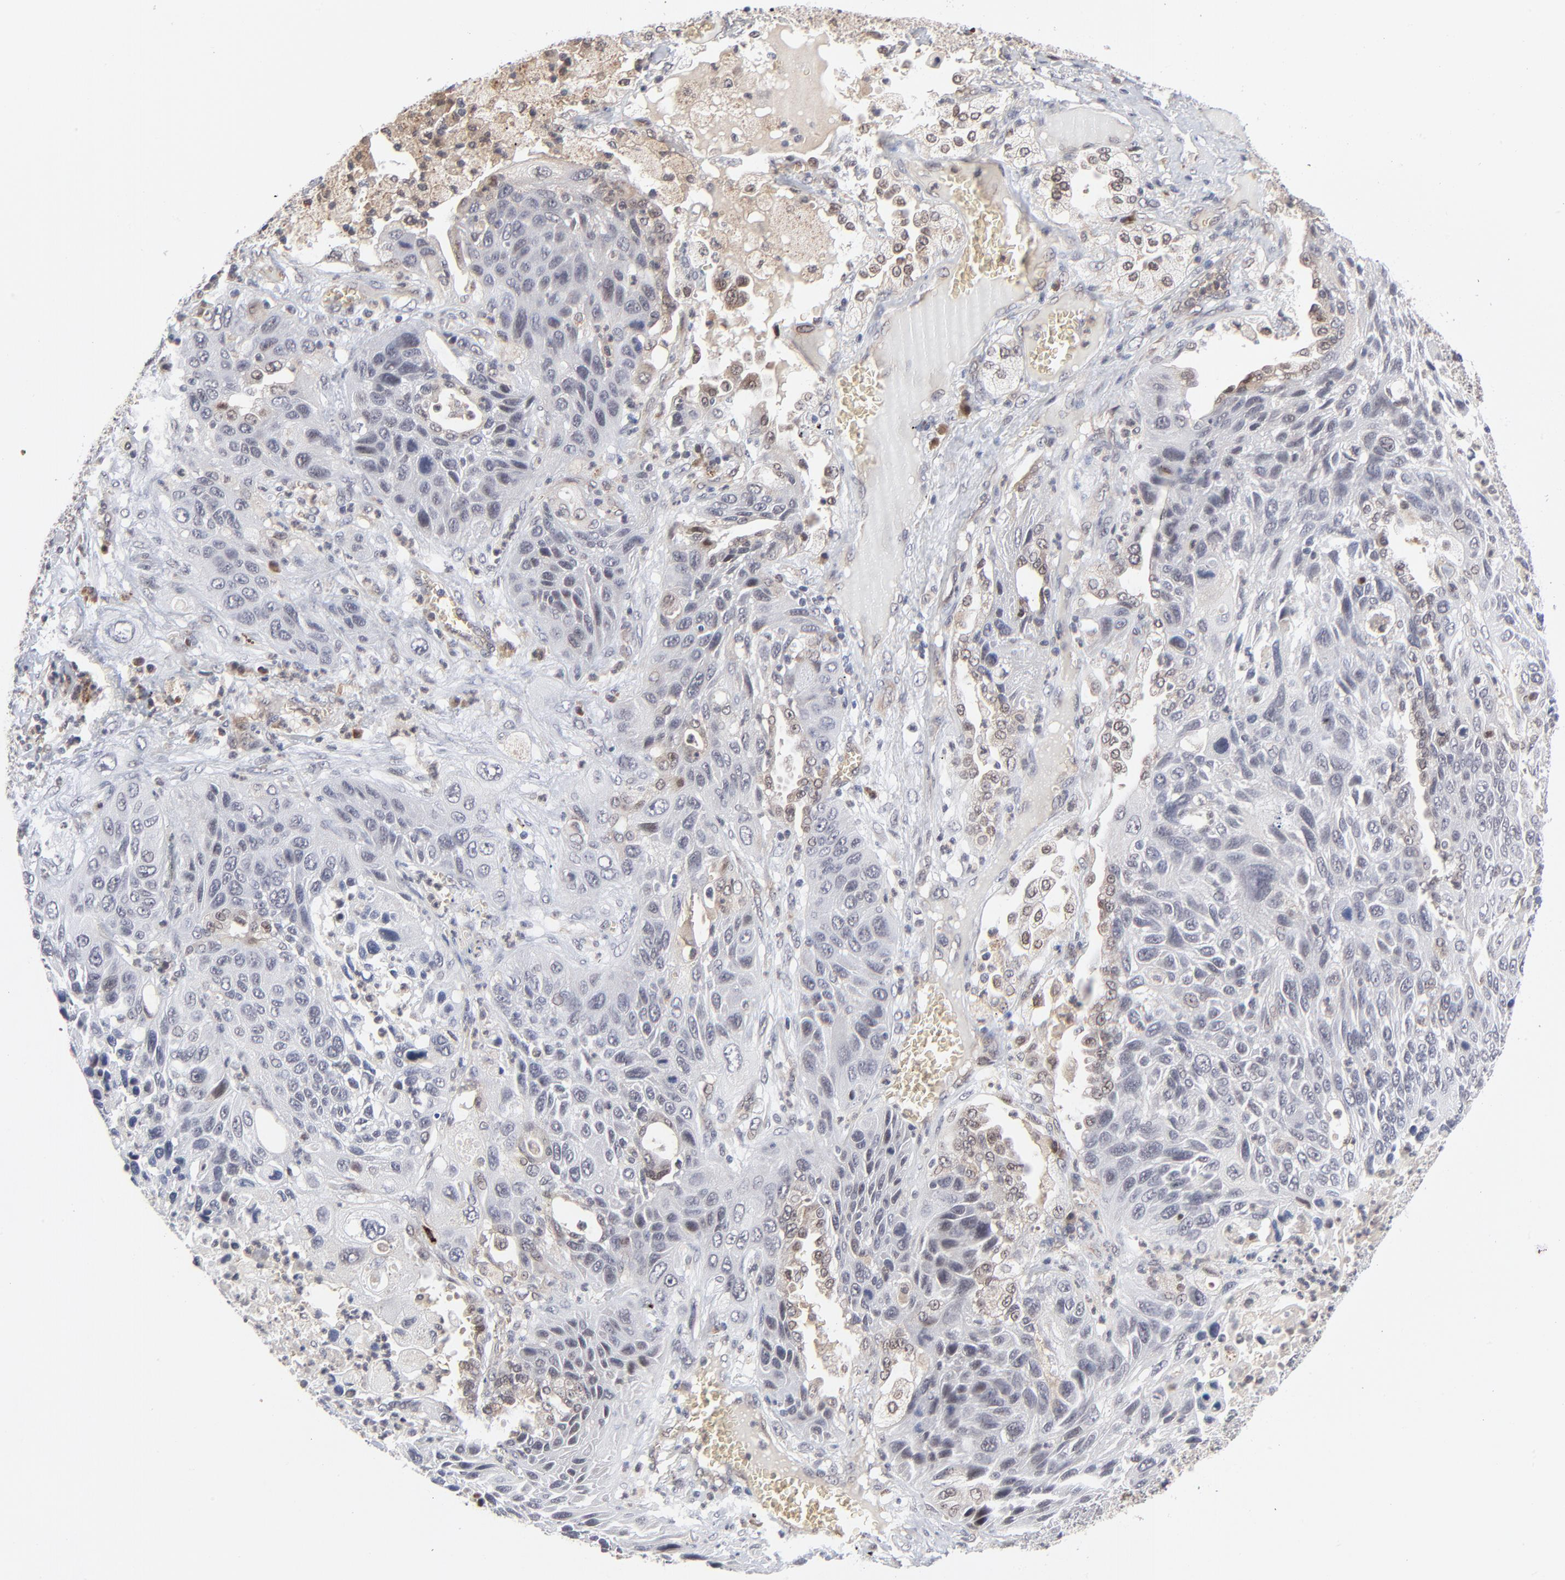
{"staining": {"intensity": "weak", "quantity": "<25%", "location": "cytoplasmic/membranous,nuclear"}, "tissue": "lung cancer", "cell_type": "Tumor cells", "image_type": "cancer", "snomed": [{"axis": "morphology", "description": "Squamous cell carcinoma, NOS"}, {"axis": "topography", "description": "Lung"}], "caption": "This micrograph is of lung cancer stained with immunohistochemistry (IHC) to label a protein in brown with the nuclei are counter-stained blue. There is no positivity in tumor cells. (DAB immunohistochemistry, high magnification).", "gene": "CASP10", "patient": {"sex": "female", "age": 76}}